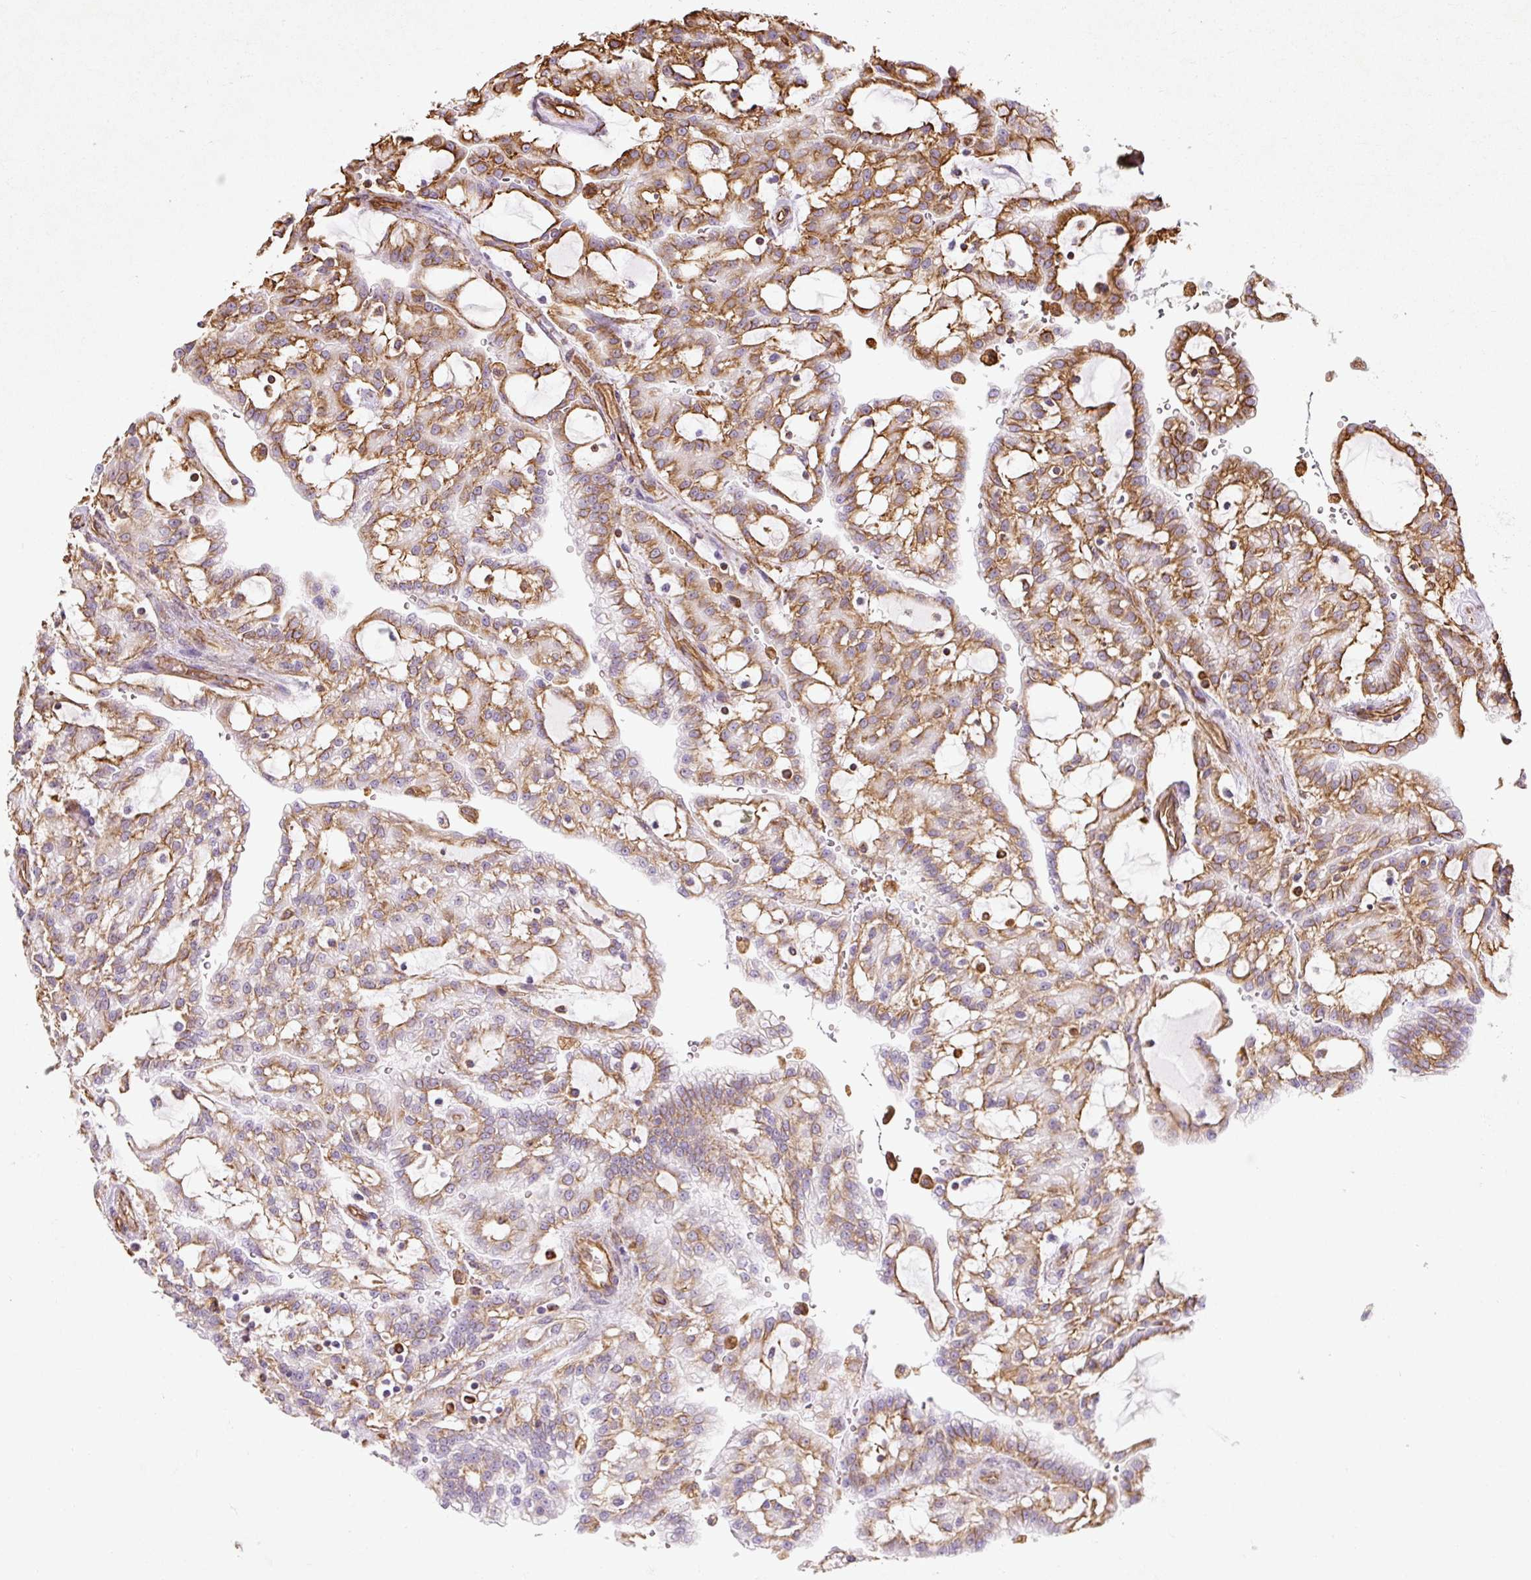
{"staining": {"intensity": "moderate", "quantity": "25%-75%", "location": "cytoplasmic/membranous"}, "tissue": "renal cancer", "cell_type": "Tumor cells", "image_type": "cancer", "snomed": [{"axis": "morphology", "description": "Adenocarcinoma, NOS"}, {"axis": "topography", "description": "Kidney"}], "caption": "This is an image of immunohistochemistry staining of renal cancer, which shows moderate staining in the cytoplasmic/membranous of tumor cells.", "gene": "VIM", "patient": {"sex": "male", "age": 63}}